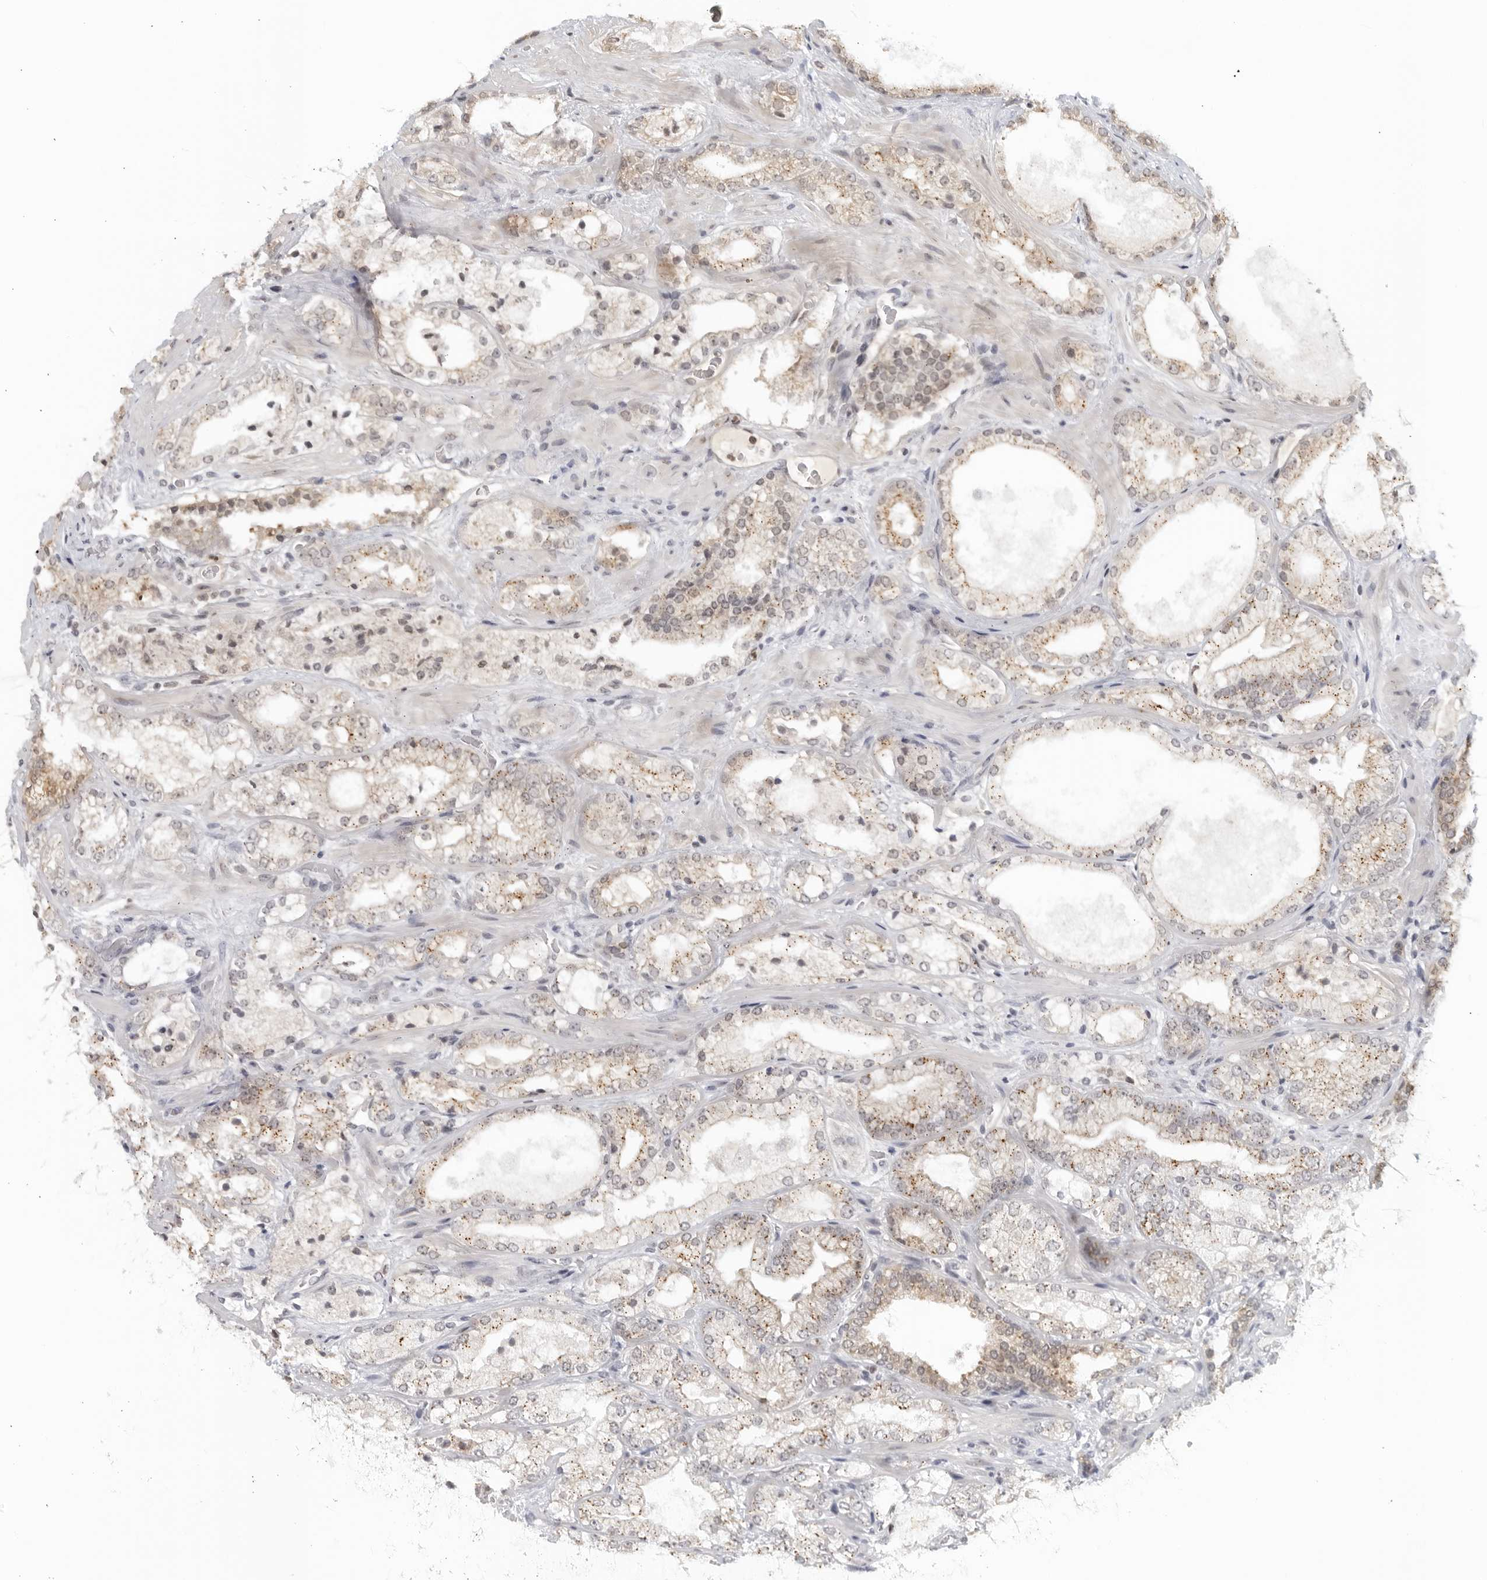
{"staining": {"intensity": "weak", "quantity": "25%-75%", "location": "cytoplasmic/membranous"}, "tissue": "prostate cancer", "cell_type": "Tumor cells", "image_type": "cancer", "snomed": [{"axis": "morphology", "description": "Adenocarcinoma, High grade"}, {"axis": "topography", "description": "Prostate"}], "caption": "Immunohistochemistry micrograph of neoplastic tissue: human prostate high-grade adenocarcinoma stained using immunohistochemistry (IHC) shows low levels of weak protein expression localized specifically in the cytoplasmic/membranous of tumor cells, appearing as a cytoplasmic/membranous brown color.", "gene": "RAB11FIP3", "patient": {"sex": "male", "age": 58}}